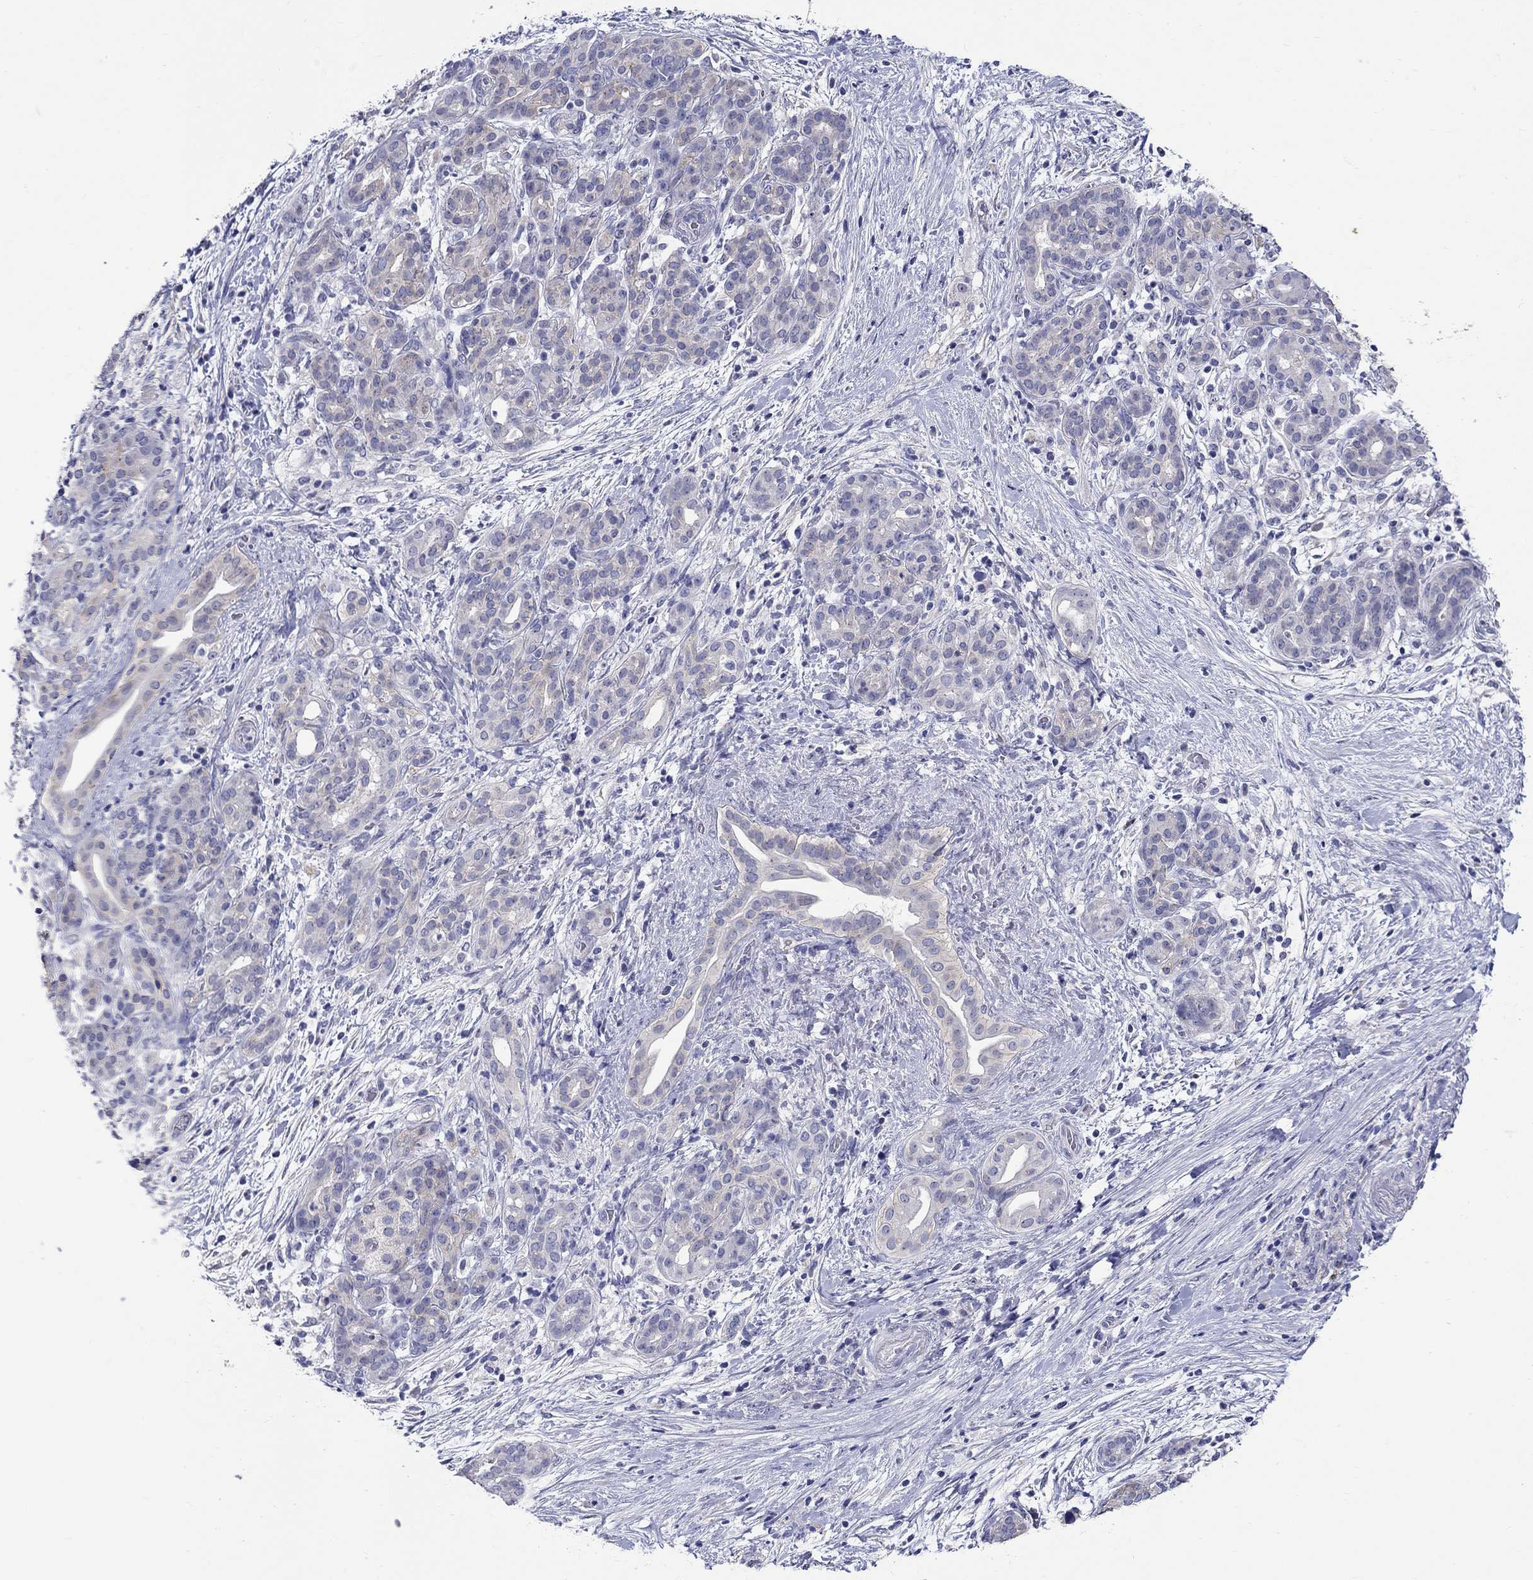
{"staining": {"intensity": "negative", "quantity": "none", "location": "none"}, "tissue": "pancreatic cancer", "cell_type": "Tumor cells", "image_type": "cancer", "snomed": [{"axis": "morphology", "description": "Adenocarcinoma, NOS"}, {"axis": "topography", "description": "Pancreas"}], "caption": "Human pancreatic adenocarcinoma stained for a protein using immunohistochemistry shows no expression in tumor cells.", "gene": "SLC30A3", "patient": {"sex": "male", "age": 44}}